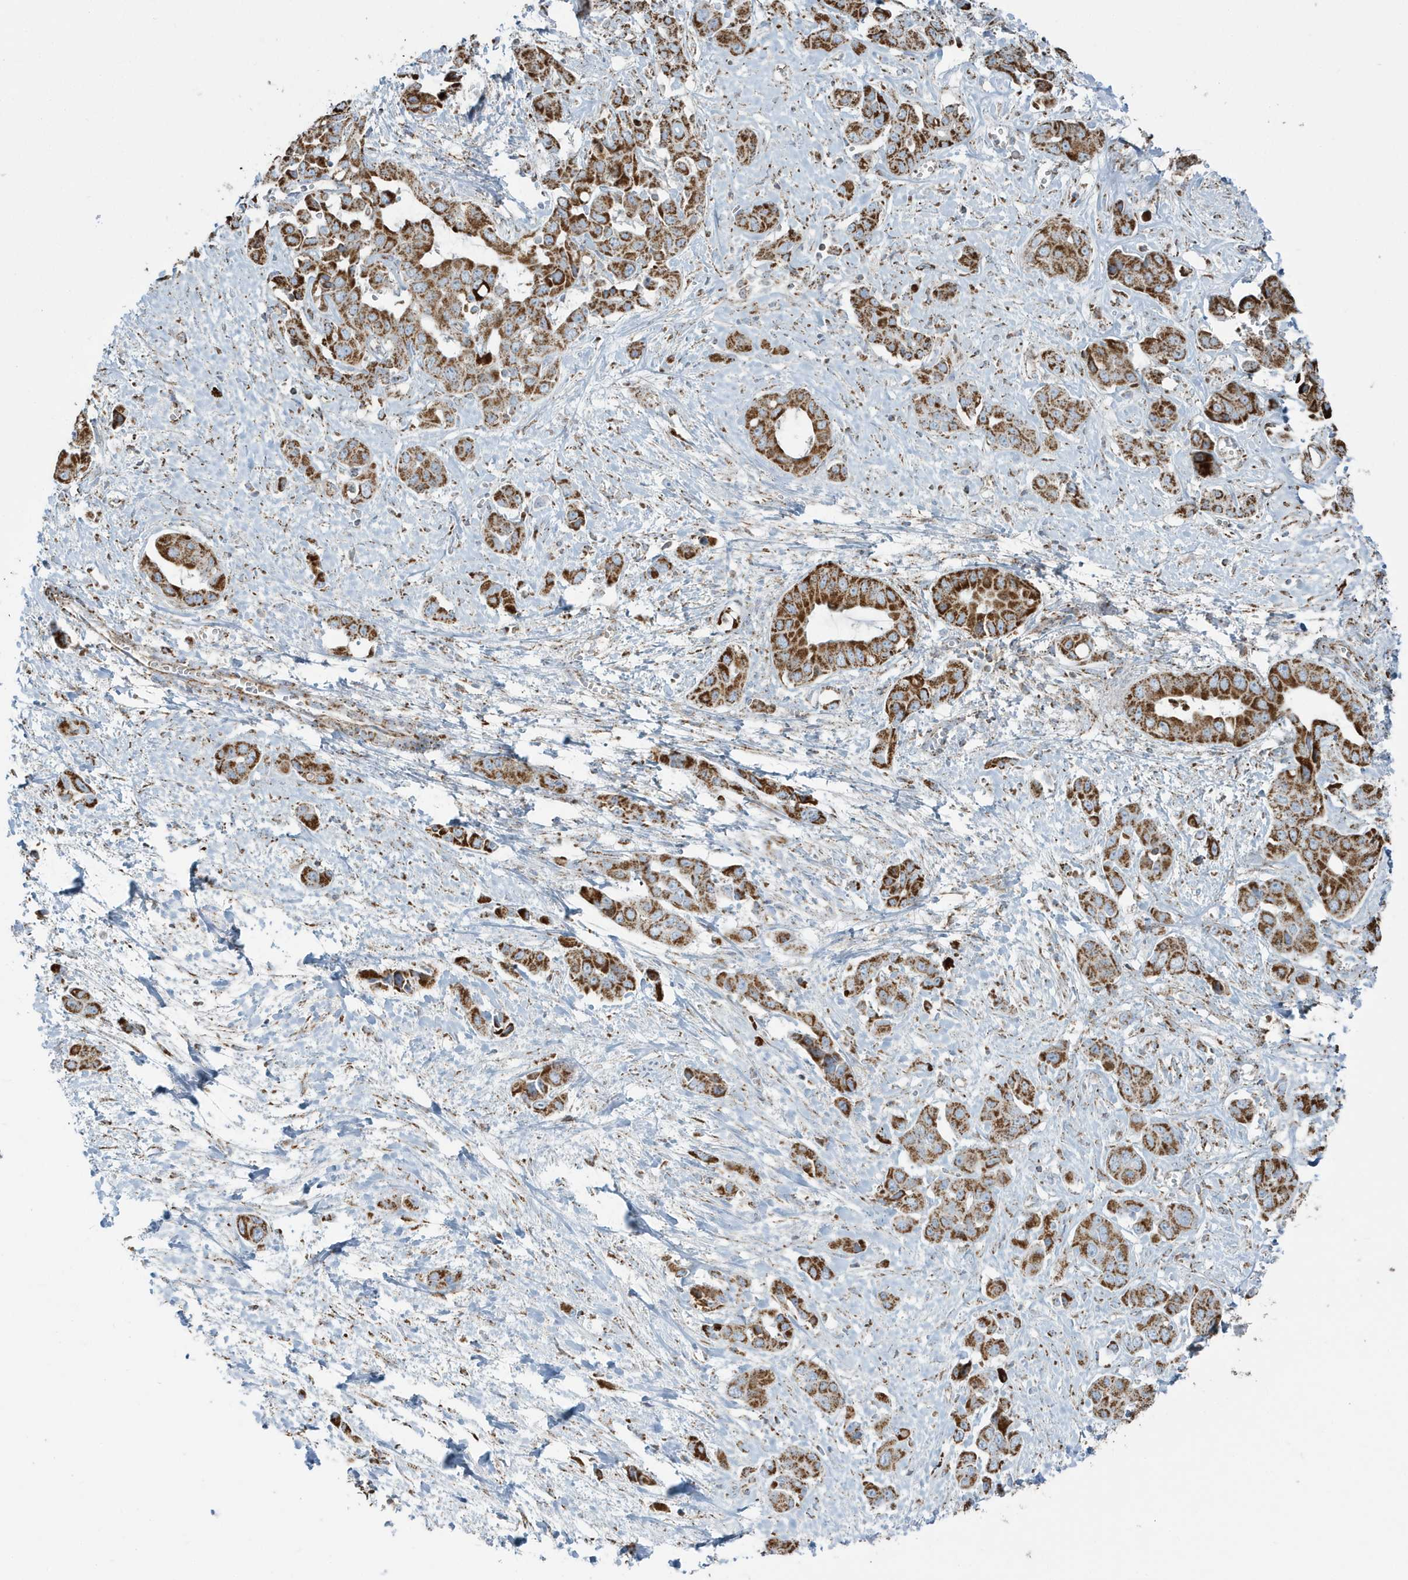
{"staining": {"intensity": "strong", "quantity": ">75%", "location": "cytoplasmic/membranous"}, "tissue": "liver cancer", "cell_type": "Tumor cells", "image_type": "cancer", "snomed": [{"axis": "morphology", "description": "Cholangiocarcinoma"}, {"axis": "topography", "description": "Liver"}], "caption": "Protein expression analysis of liver cancer reveals strong cytoplasmic/membranous staining in about >75% of tumor cells. The staining was performed using DAB to visualize the protein expression in brown, while the nuclei were stained in blue with hematoxylin (Magnification: 20x).", "gene": "RAB11FIP3", "patient": {"sex": "female", "age": 52}}